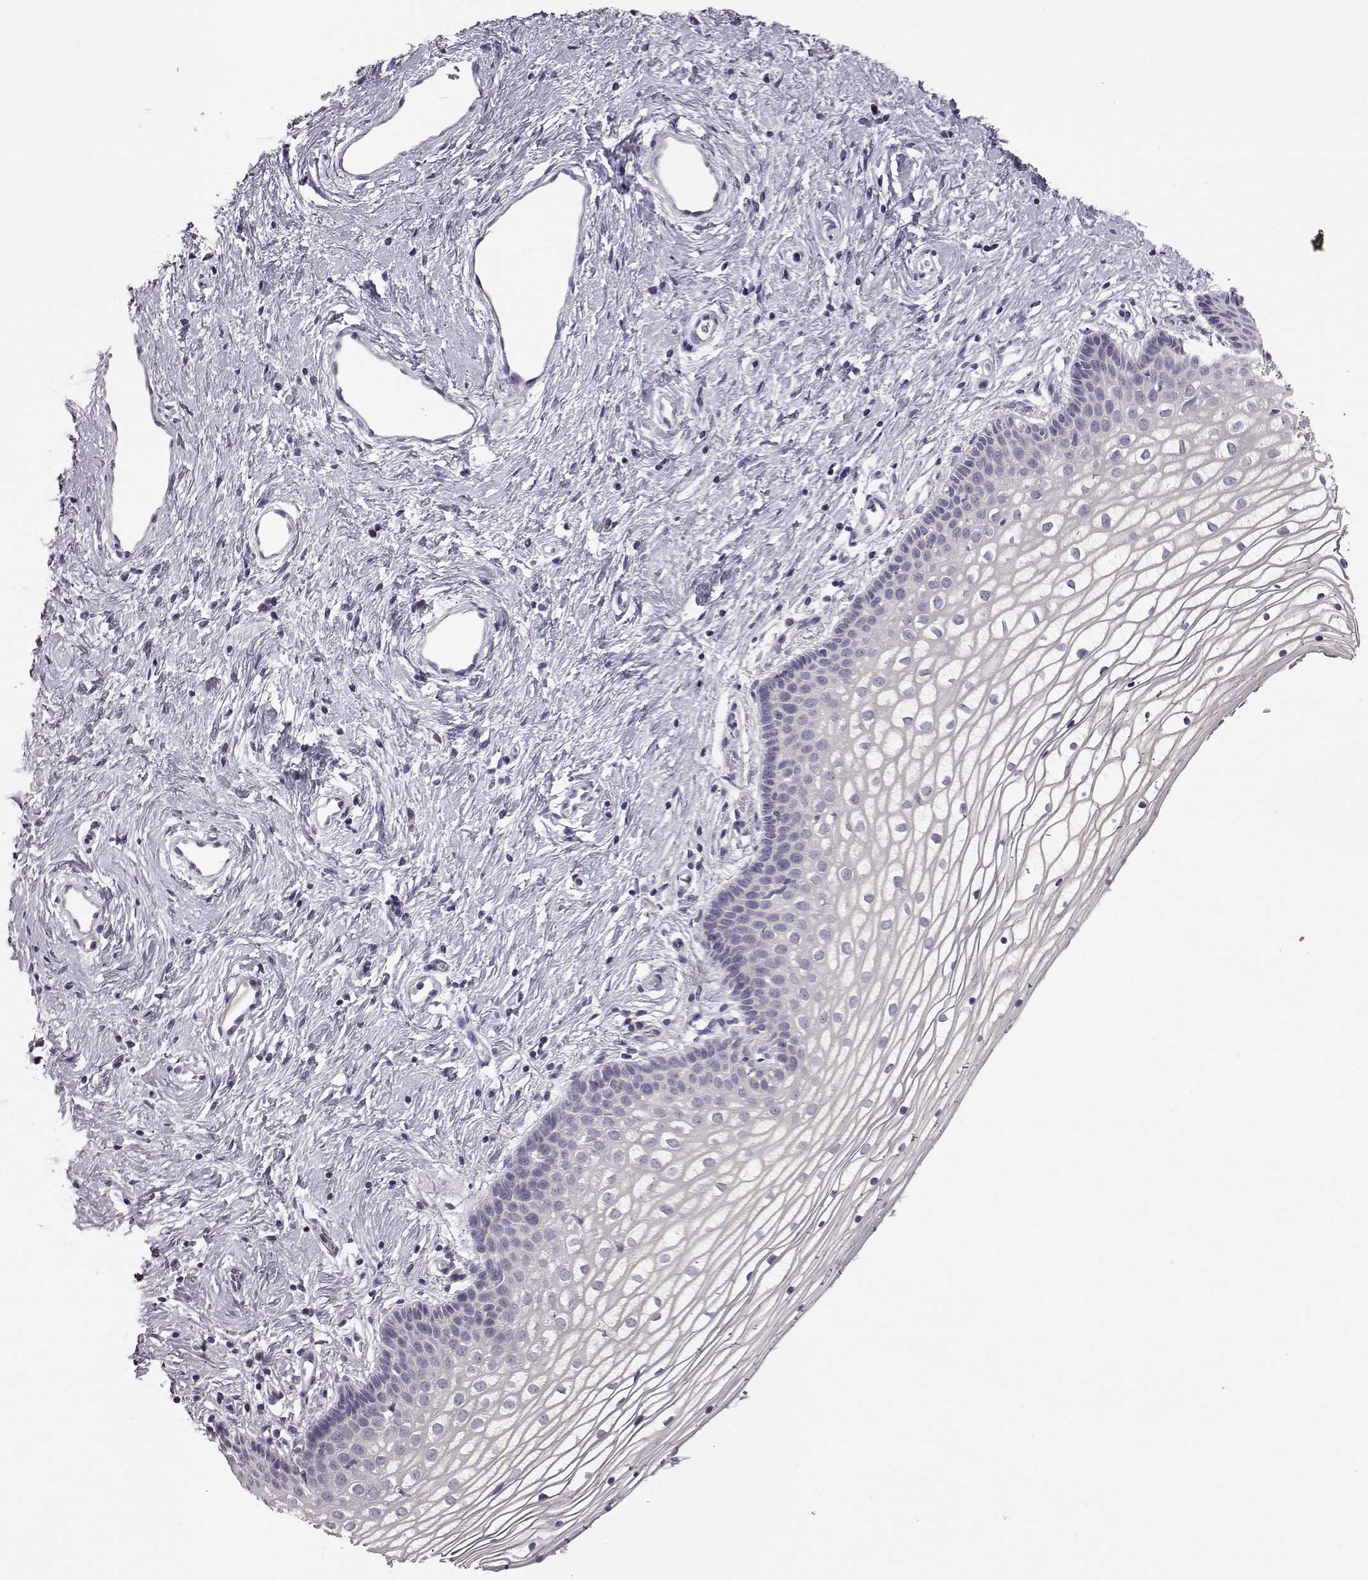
{"staining": {"intensity": "negative", "quantity": "none", "location": "none"}, "tissue": "vagina", "cell_type": "Squamous epithelial cells", "image_type": "normal", "snomed": [{"axis": "morphology", "description": "Normal tissue, NOS"}, {"axis": "topography", "description": "Vagina"}], "caption": "Immunohistochemistry image of benign vagina: human vagina stained with DAB (3,3'-diaminobenzidine) shows no significant protein expression in squamous epithelial cells.", "gene": "ADGRG2", "patient": {"sex": "female", "age": 36}}